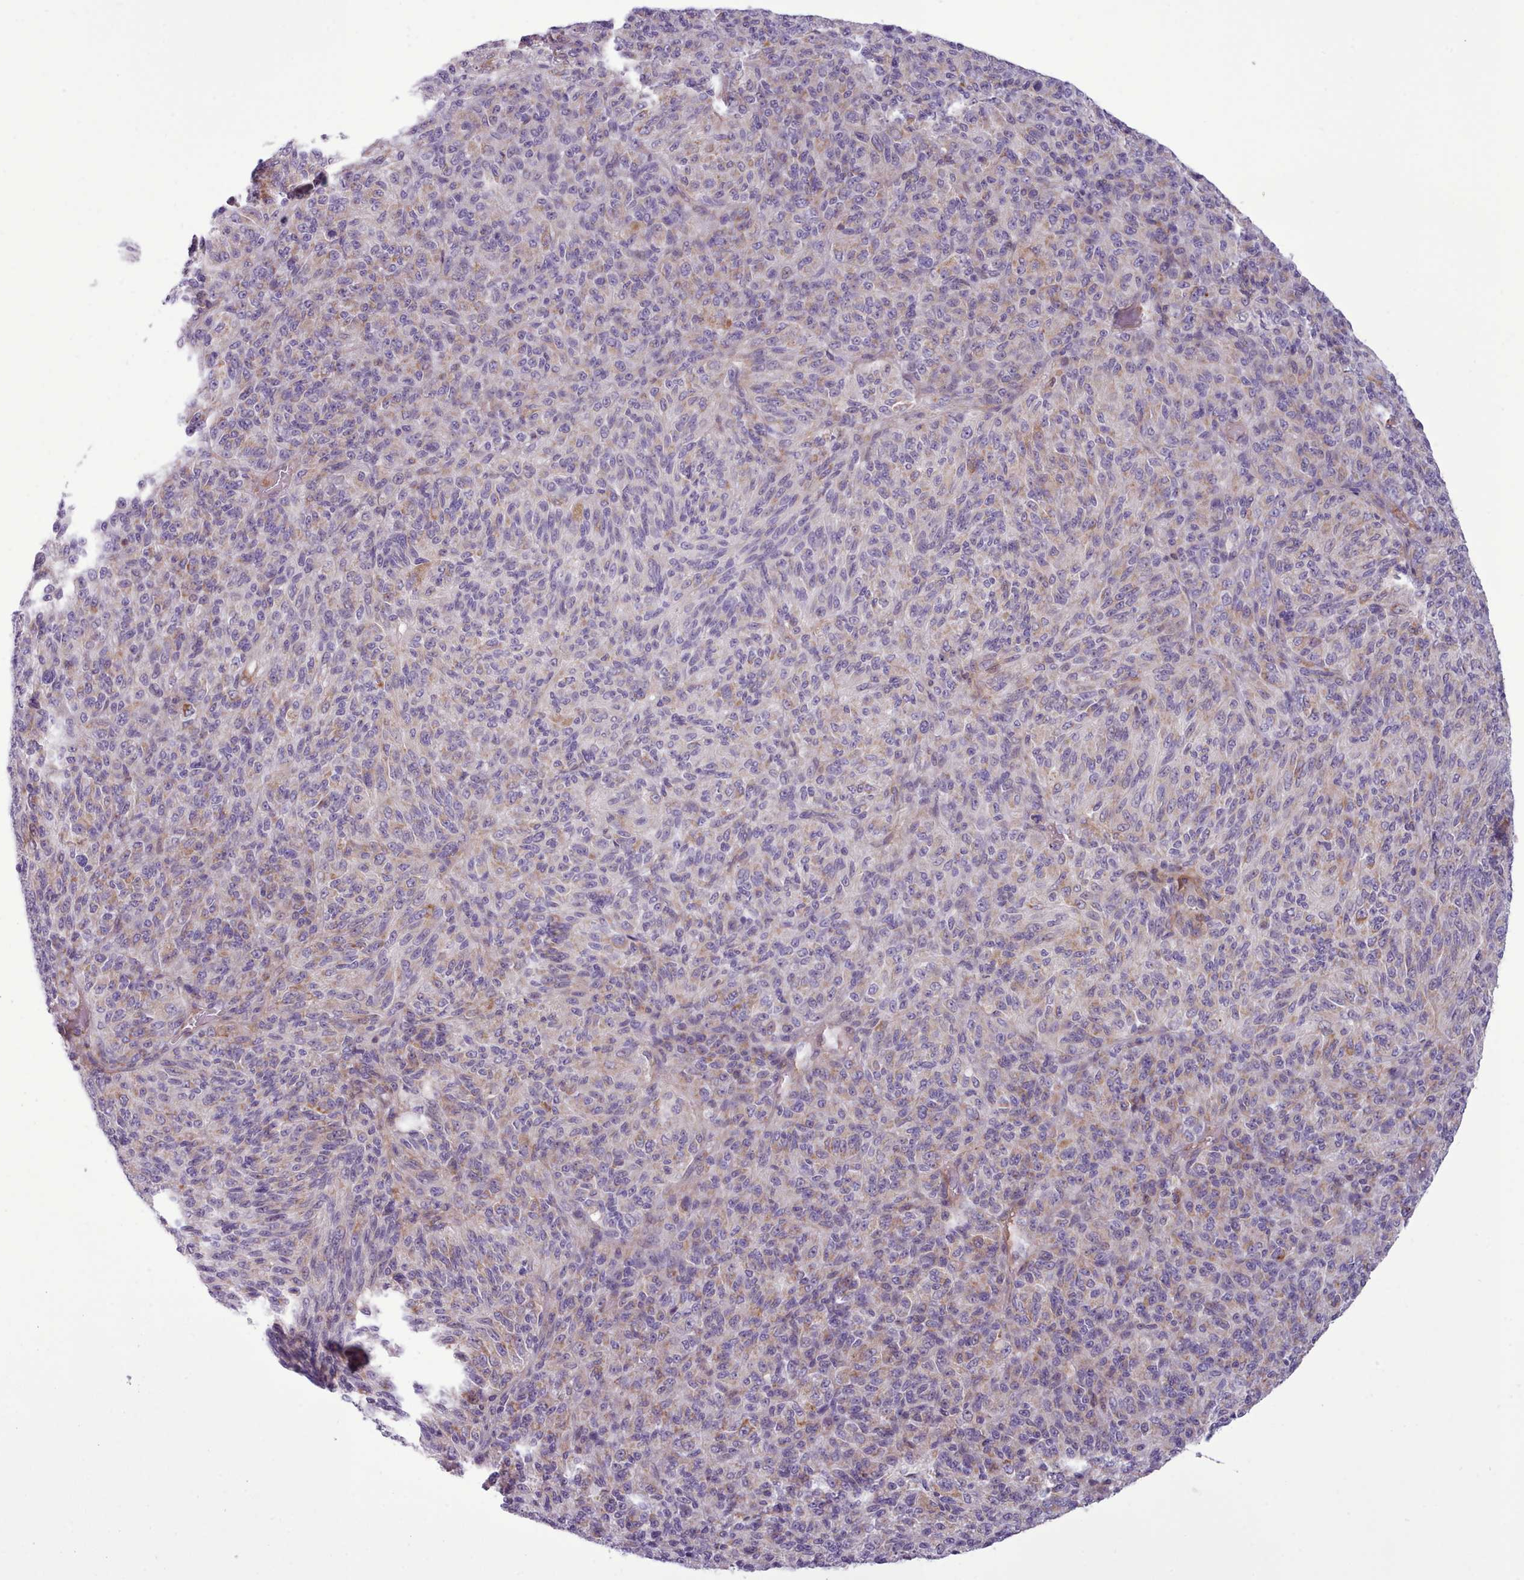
{"staining": {"intensity": "weak", "quantity": "<25%", "location": "cytoplasmic/membranous"}, "tissue": "melanoma", "cell_type": "Tumor cells", "image_type": "cancer", "snomed": [{"axis": "morphology", "description": "Malignant melanoma, Metastatic site"}, {"axis": "topography", "description": "Brain"}], "caption": "Melanoma stained for a protein using immunohistochemistry (IHC) shows no expression tumor cells.", "gene": "TENT4B", "patient": {"sex": "female", "age": 56}}